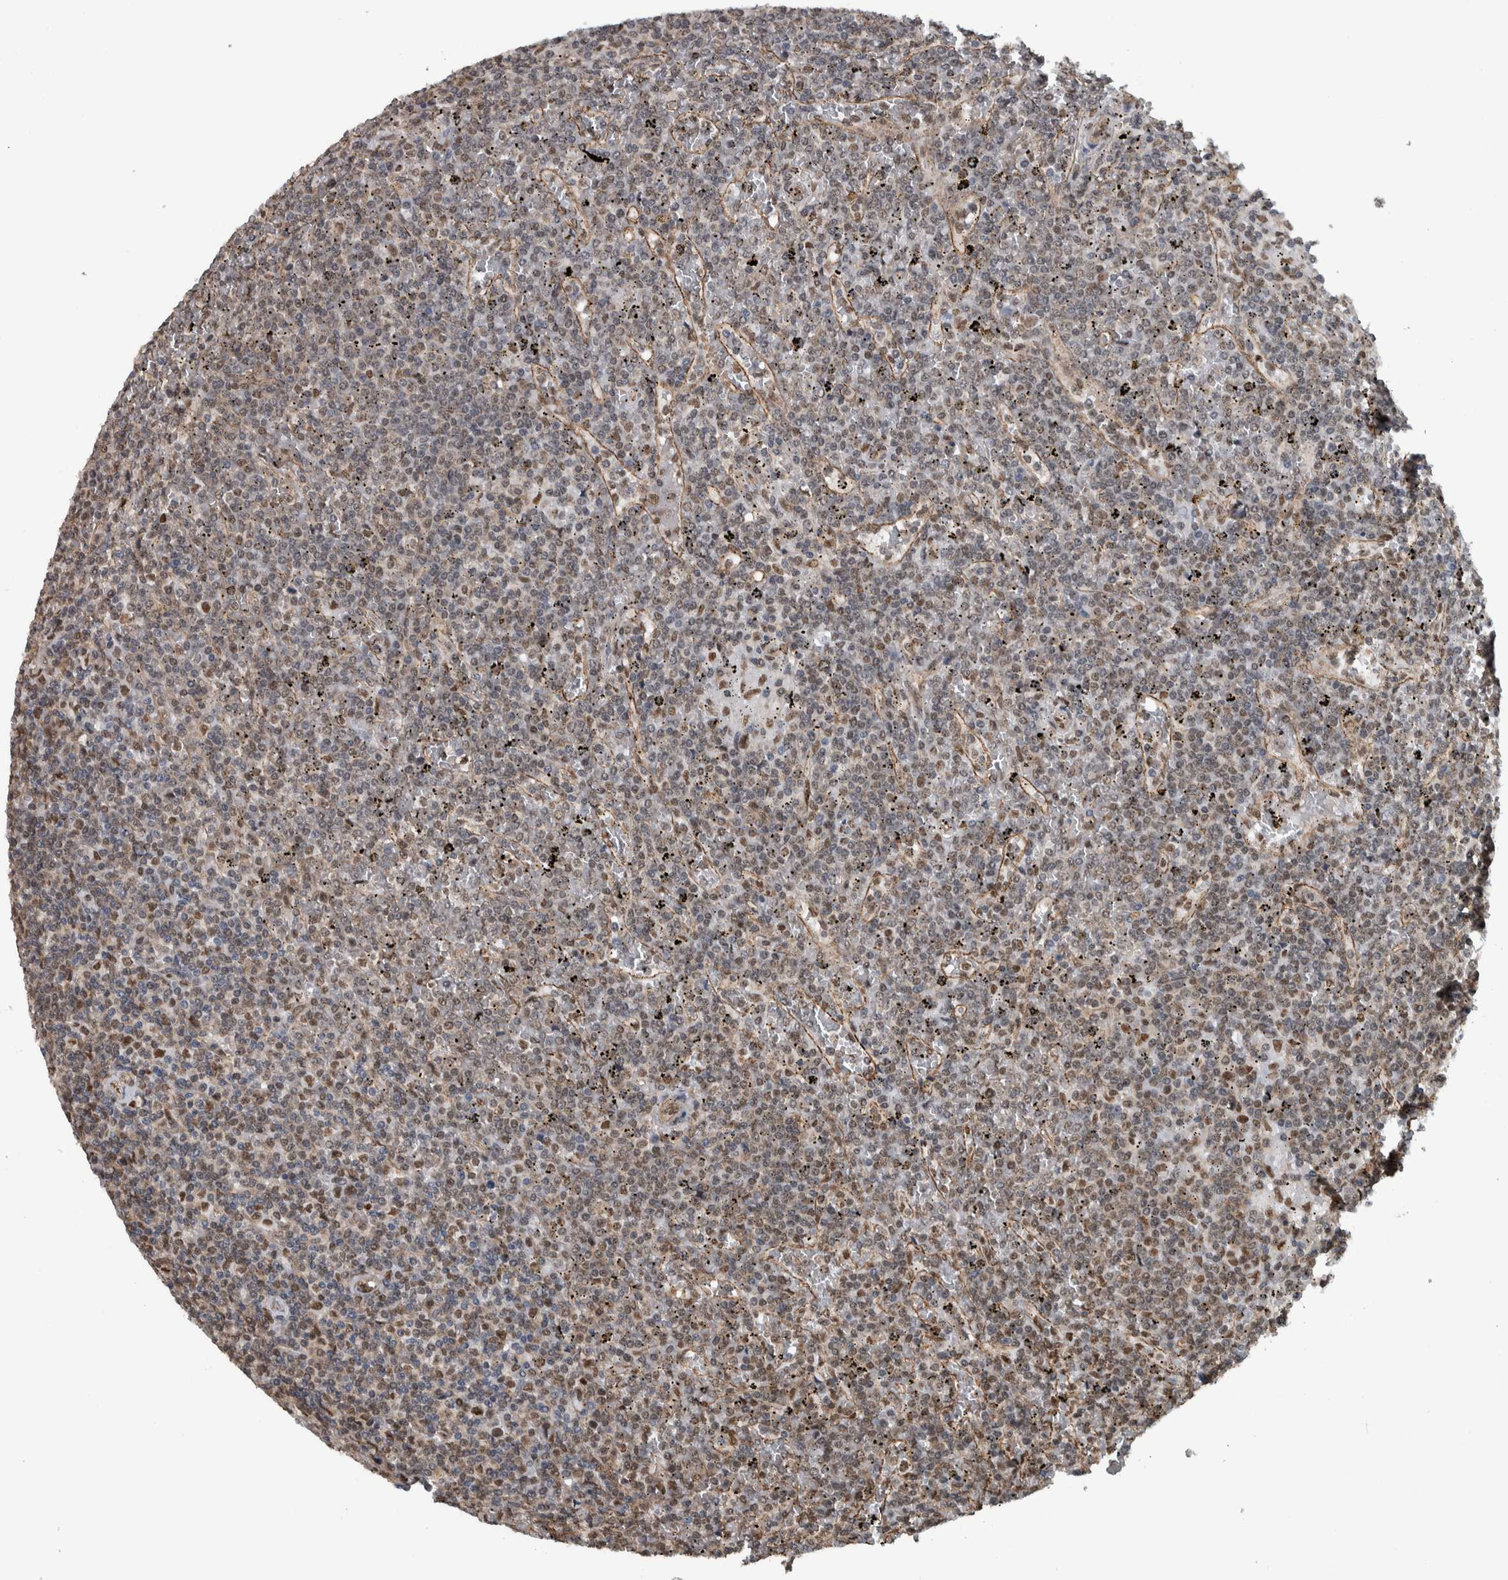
{"staining": {"intensity": "moderate", "quantity": ">75%", "location": "nuclear"}, "tissue": "lymphoma", "cell_type": "Tumor cells", "image_type": "cancer", "snomed": [{"axis": "morphology", "description": "Malignant lymphoma, non-Hodgkin's type, Low grade"}, {"axis": "topography", "description": "Spleen"}], "caption": "Tumor cells exhibit medium levels of moderate nuclear staining in approximately >75% of cells in human malignant lymphoma, non-Hodgkin's type (low-grade).", "gene": "FAM135B", "patient": {"sex": "female", "age": 19}}